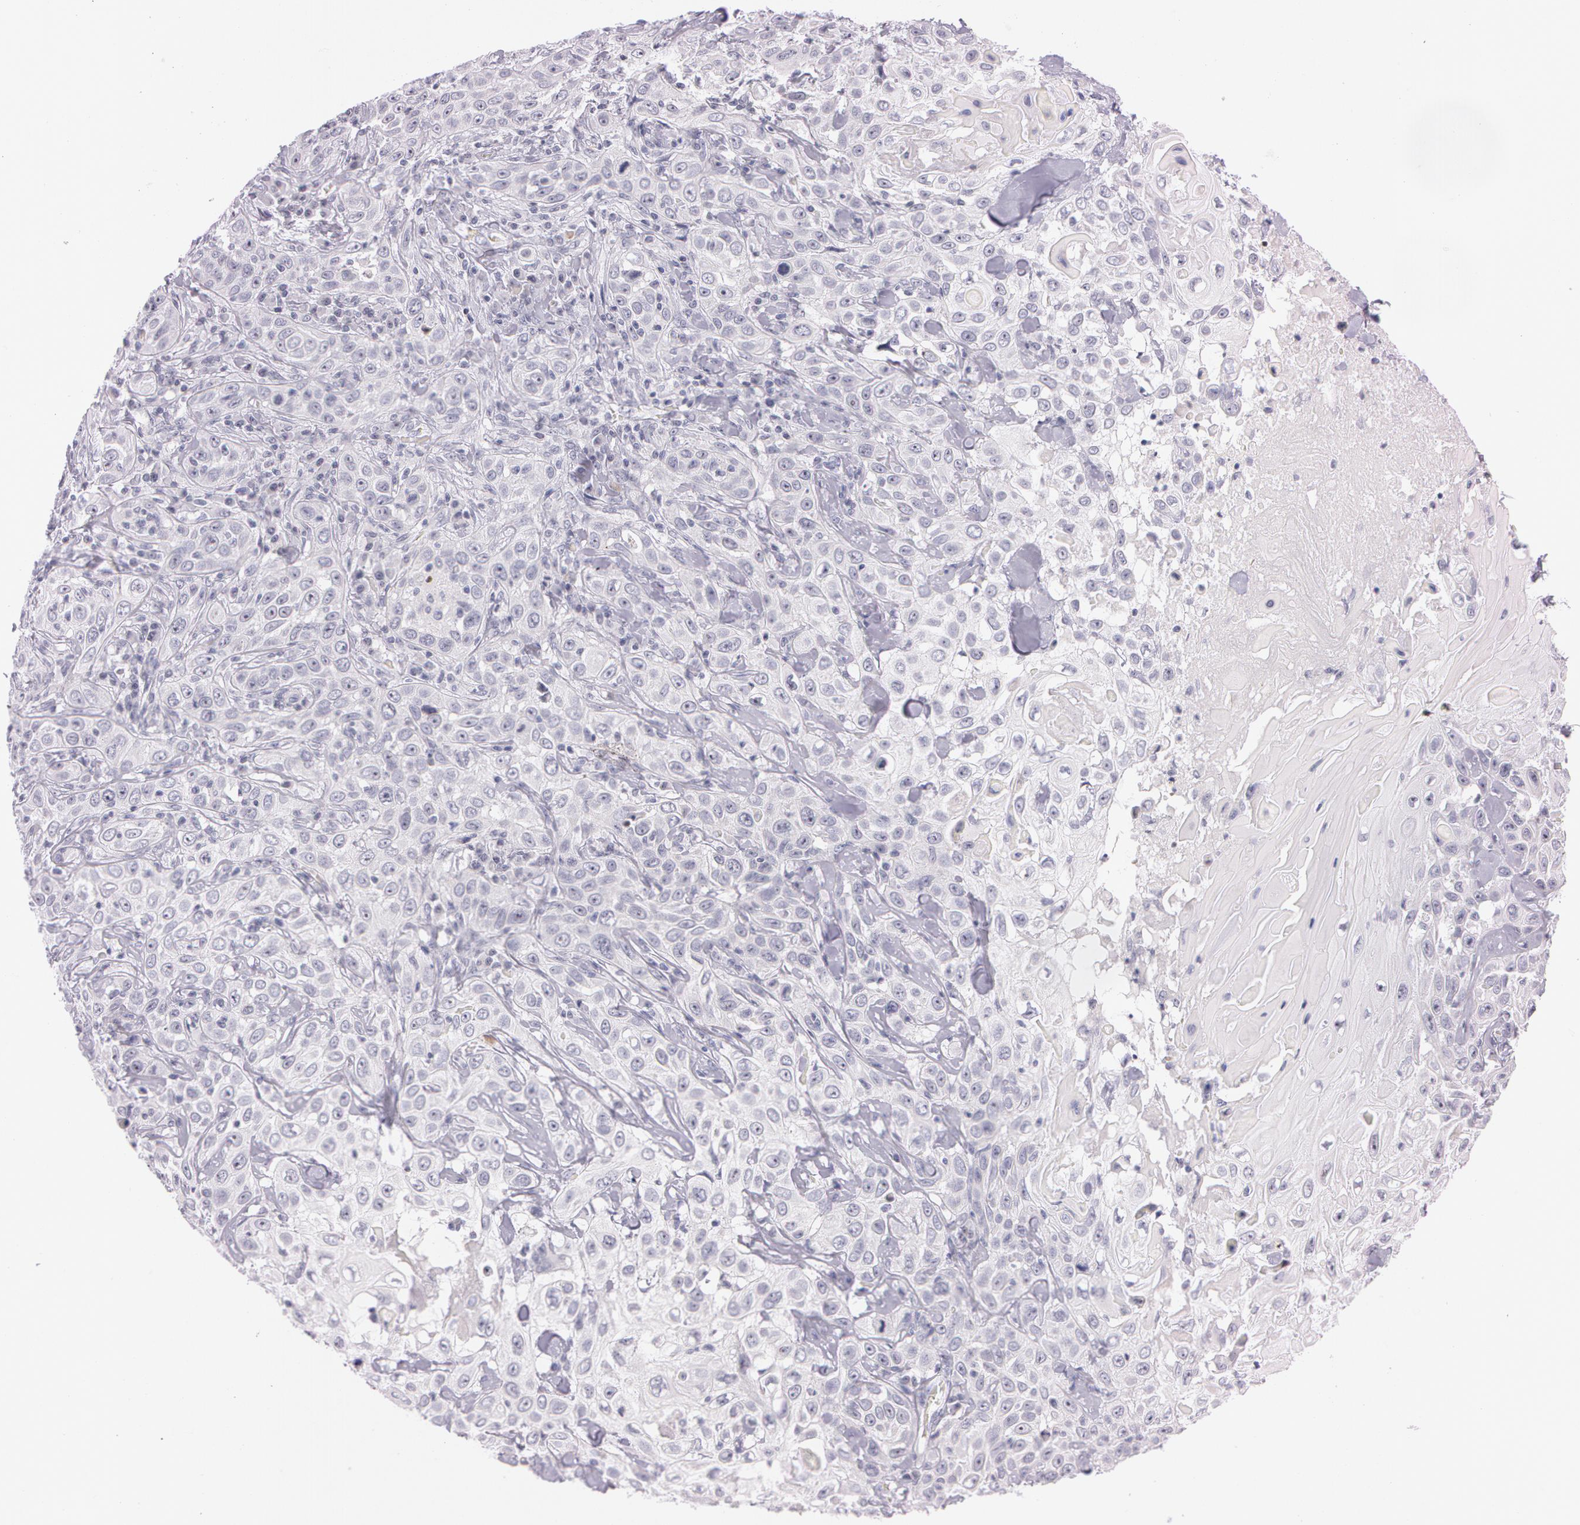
{"staining": {"intensity": "moderate", "quantity": "25%-75%", "location": "nuclear"}, "tissue": "skin cancer", "cell_type": "Tumor cells", "image_type": "cancer", "snomed": [{"axis": "morphology", "description": "Squamous cell carcinoma, NOS"}, {"axis": "topography", "description": "Skin"}], "caption": "Protein positivity by IHC displays moderate nuclear positivity in approximately 25%-75% of tumor cells in skin squamous cell carcinoma.", "gene": "FBL", "patient": {"sex": "male", "age": 84}}